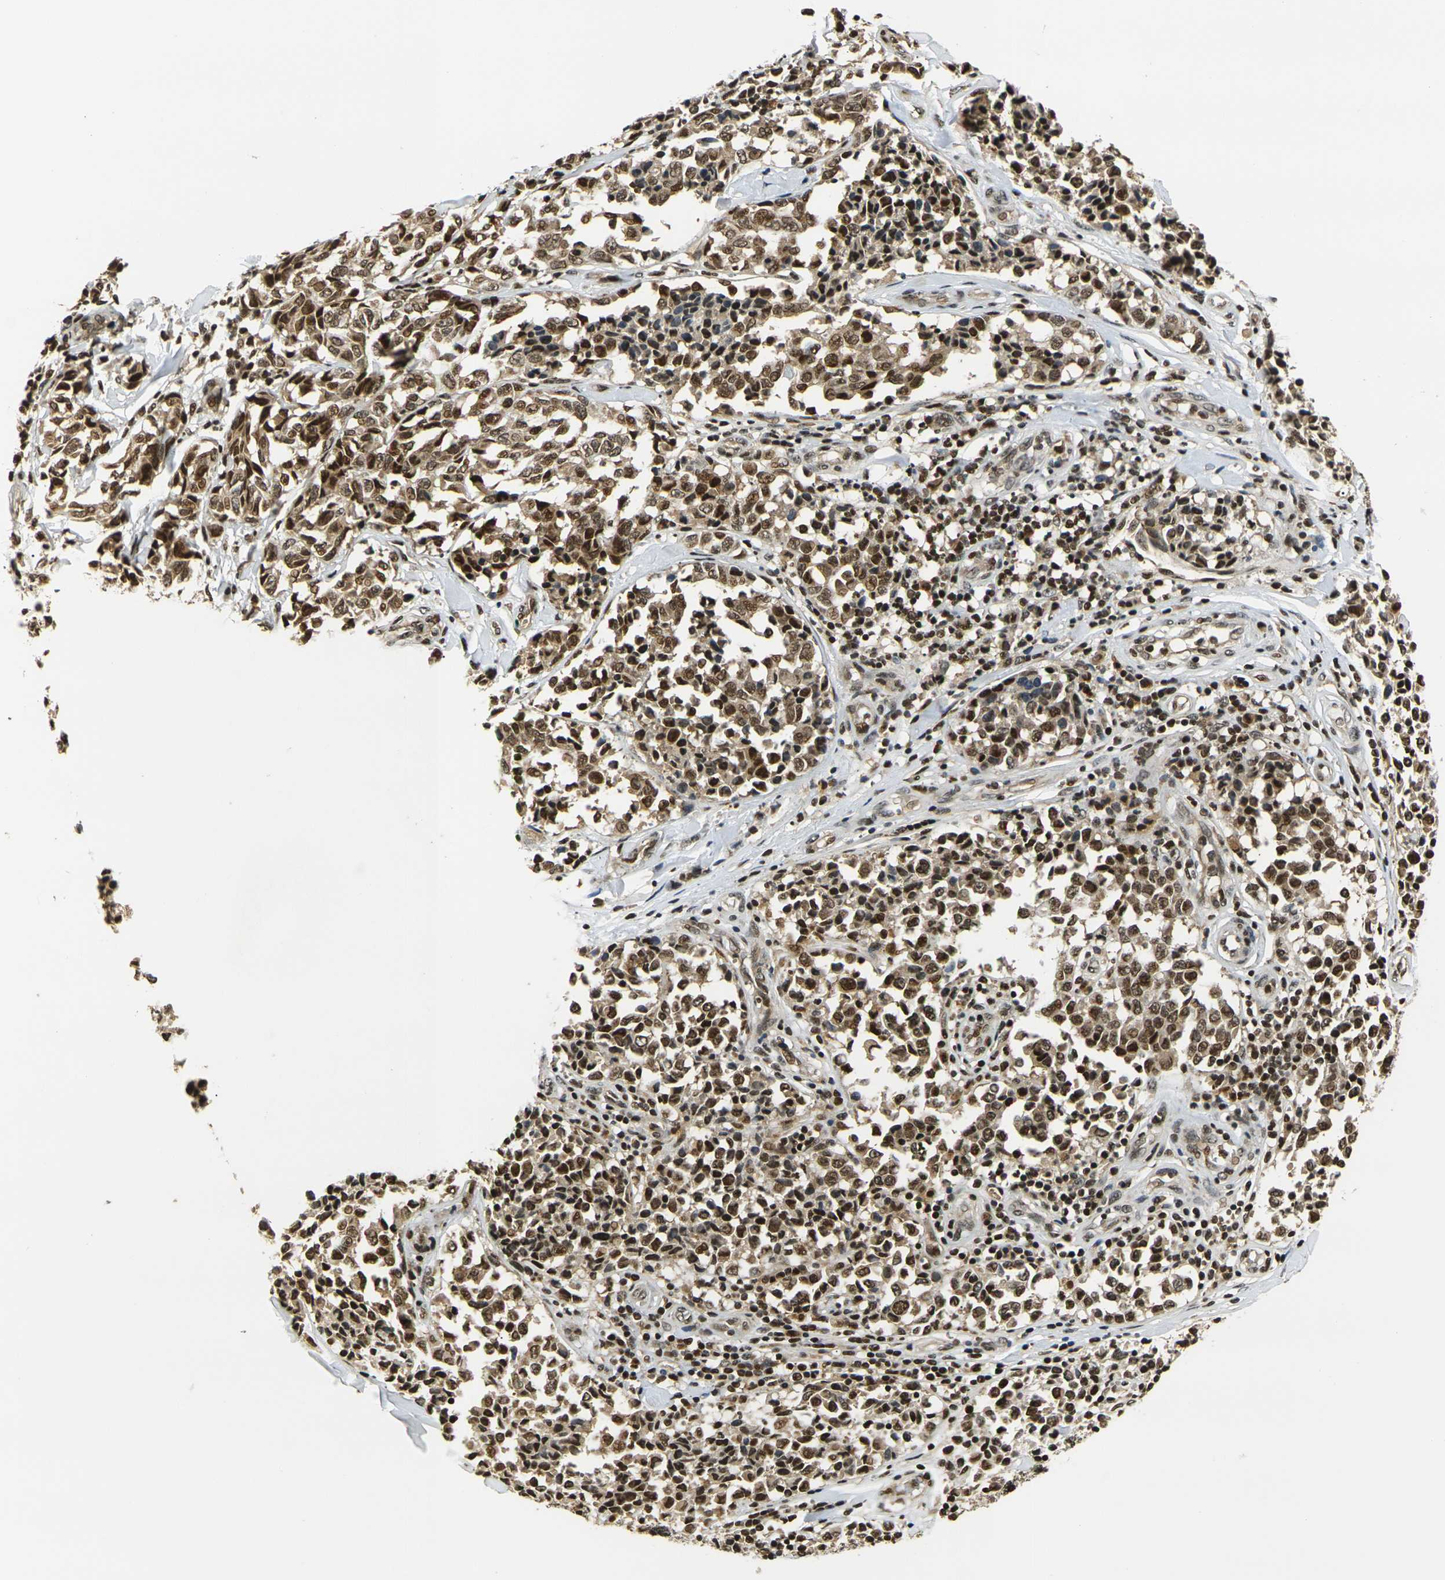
{"staining": {"intensity": "moderate", "quantity": ">75%", "location": "cytoplasmic/membranous,nuclear"}, "tissue": "melanoma", "cell_type": "Tumor cells", "image_type": "cancer", "snomed": [{"axis": "morphology", "description": "Malignant melanoma, NOS"}, {"axis": "topography", "description": "Skin"}], "caption": "A histopathology image of melanoma stained for a protein demonstrates moderate cytoplasmic/membranous and nuclear brown staining in tumor cells.", "gene": "ACTL6A", "patient": {"sex": "female", "age": 64}}